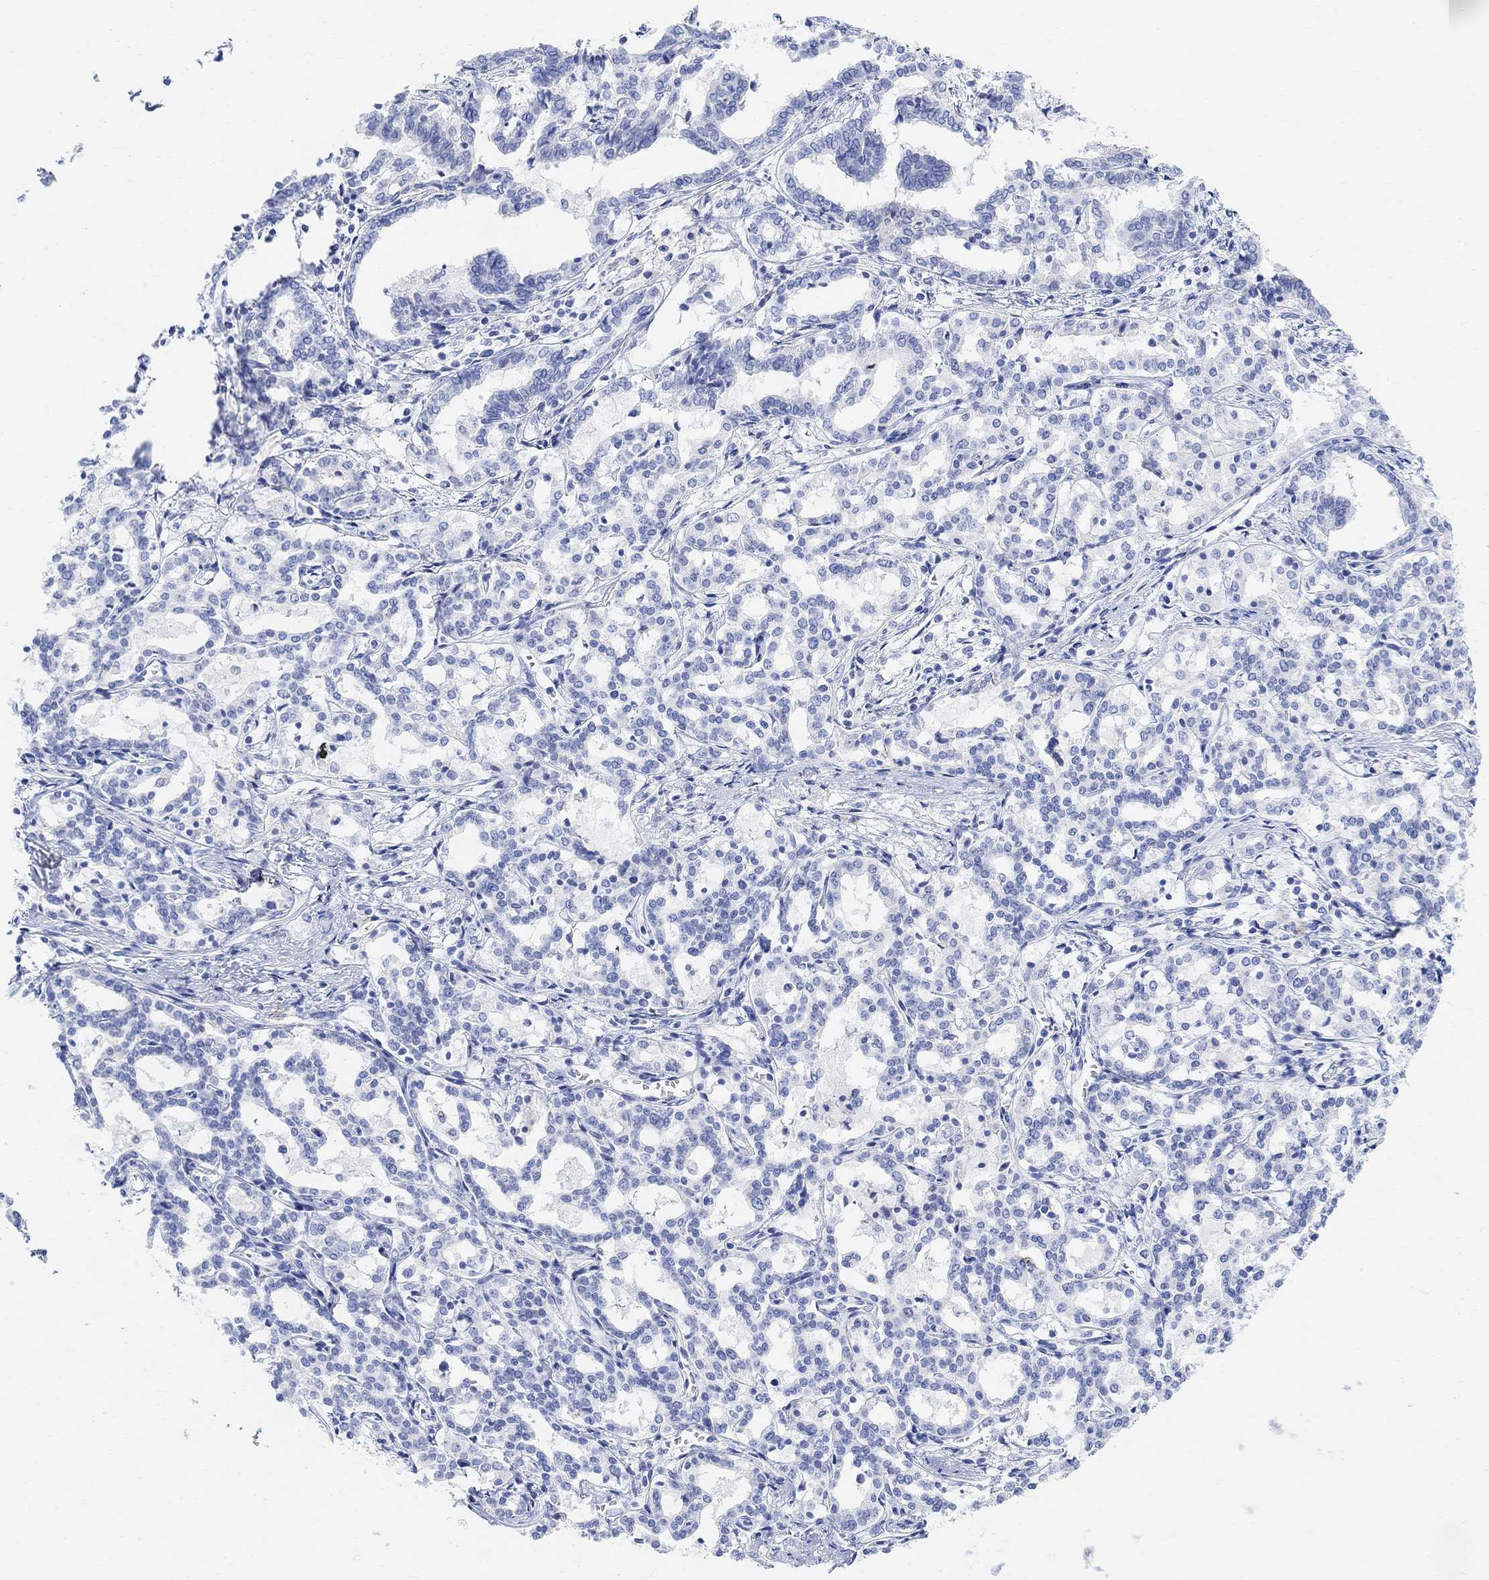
{"staining": {"intensity": "negative", "quantity": "none", "location": "none"}, "tissue": "liver cancer", "cell_type": "Tumor cells", "image_type": "cancer", "snomed": [{"axis": "morphology", "description": "Cholangiocarcinoma"}, {"axis": "topography", "description": "Liver"}], "caption": "High power microscopy image of an immunohistochemistry (IHC) photomicrograph of liver cancer (cholangiocarcinoma), revealing no significant expression in tumor cells.", "gene": "RETNLB", "patient": {"sex": "female", "age": 47}}